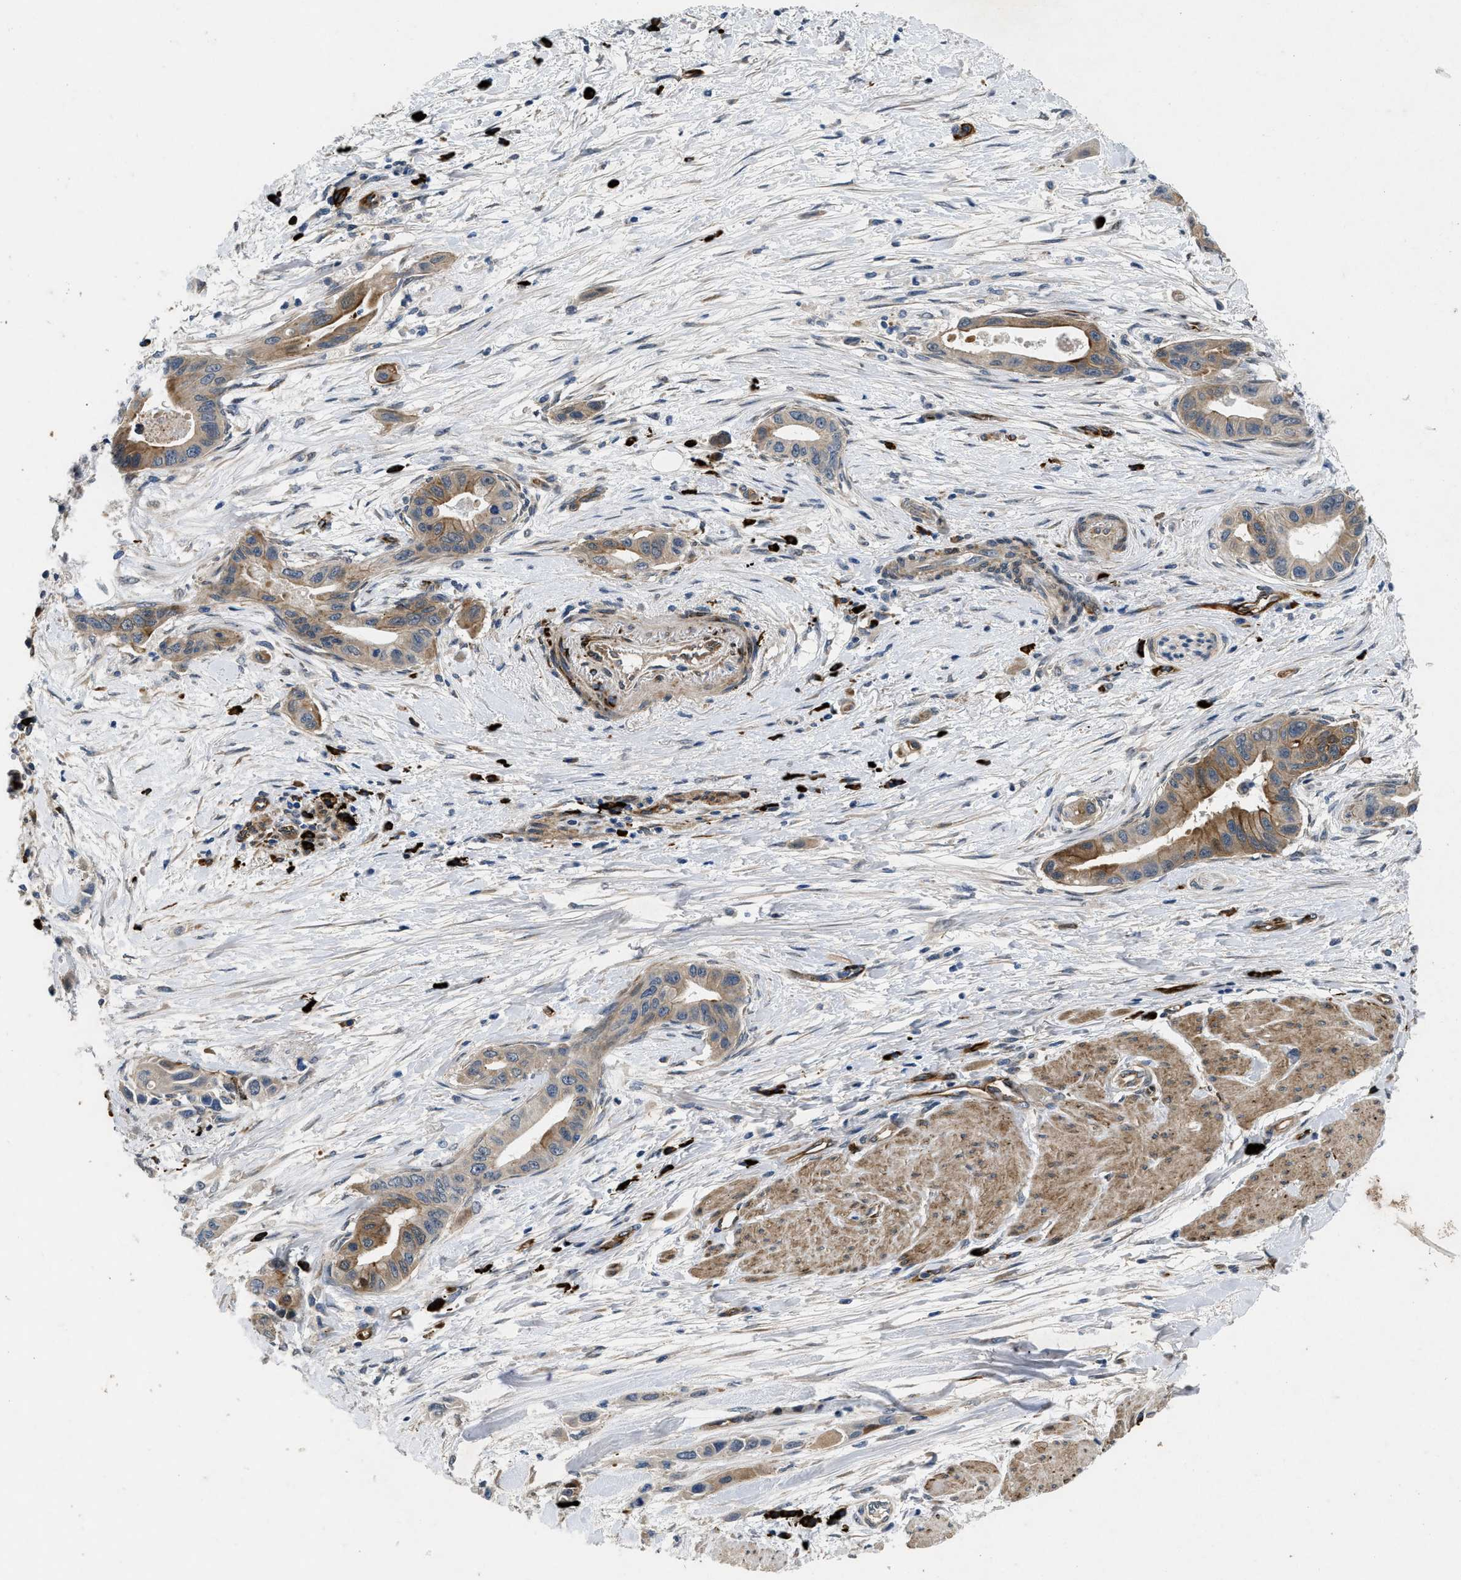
{"staining": {"intensity": "moderate", "quantity": ">75%", "location": "cytoplasmic/membranous"}, "tissue": "pancreatic cancer", "cell_type": "Tumor cells", "image_type": "cancer", "snomed": [{"axis": "morphology", "description": "Adenocarcinoma, NOS"}, {"axis": "topography", "description": "Pancreas"}], "caption": "Human pancreatic adenocarcinoma stained for a protein (brown) shows moderate cytoplasmic/membranous positive positivity in approximately >75% of tumor cells.", "gene": "HSPA12B", "patient": {"sex": "female", "age": 73}}